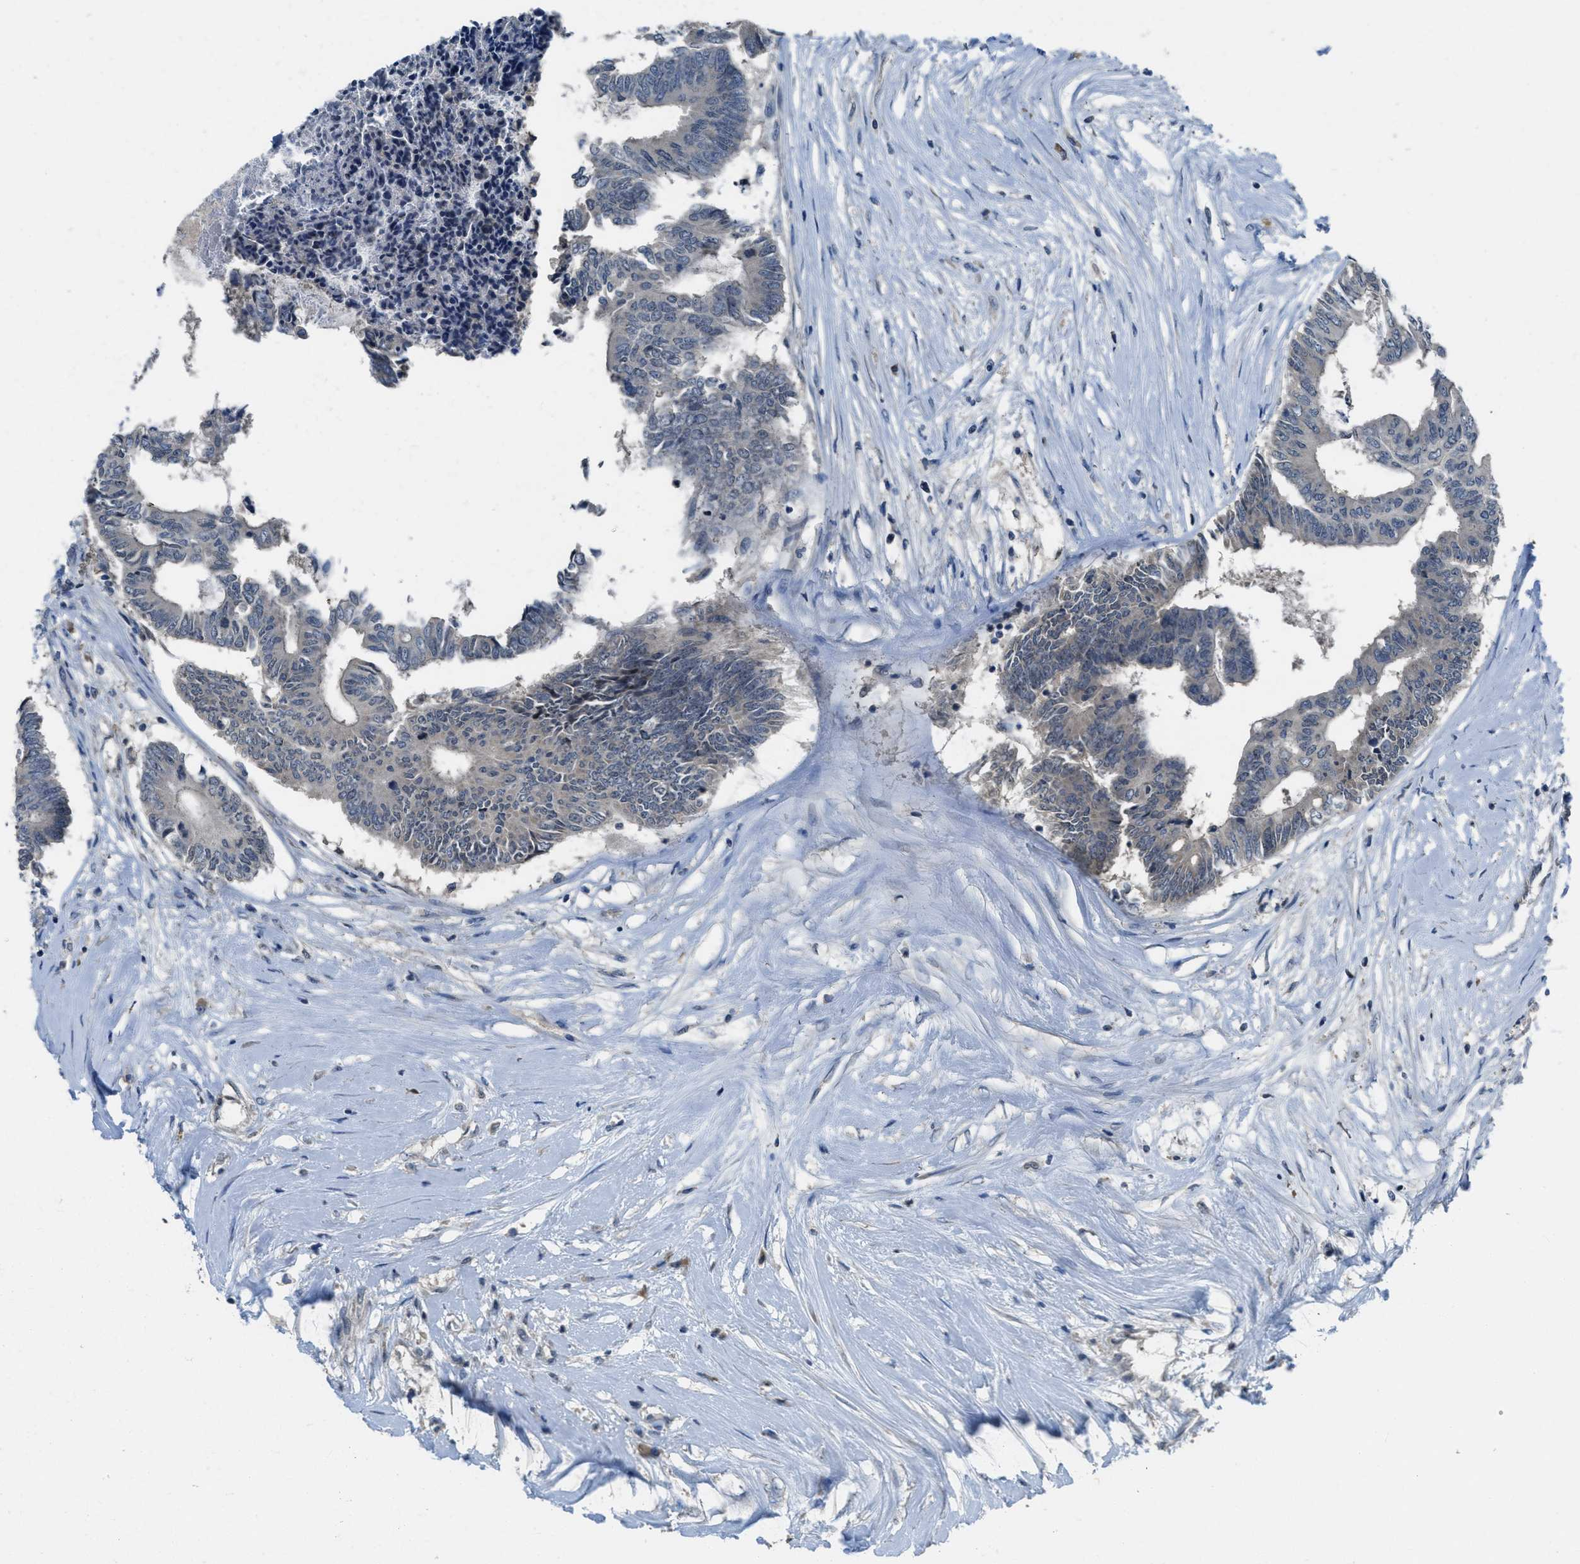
{"staining": {"intensity": "weak", "quantity": "<25%", "location": "cytoplasmic/membranous"}, "tissue": "colorectal cancer", "cell_type": "Tumor cells", "image_type": "cancer", "snomed": [{"axis": "morphology", "description": "Adenocarcinoma, NOS"}, {"axis": "topography", "description": "Rectum"}], "caption": "Immunohistochemistry micrograph of human colorectal cancer stained for a protein (brown), which shows no expression in tumor cells.", "gene": "MIS18A", "patient": {"sex": "male", "age": 63}}